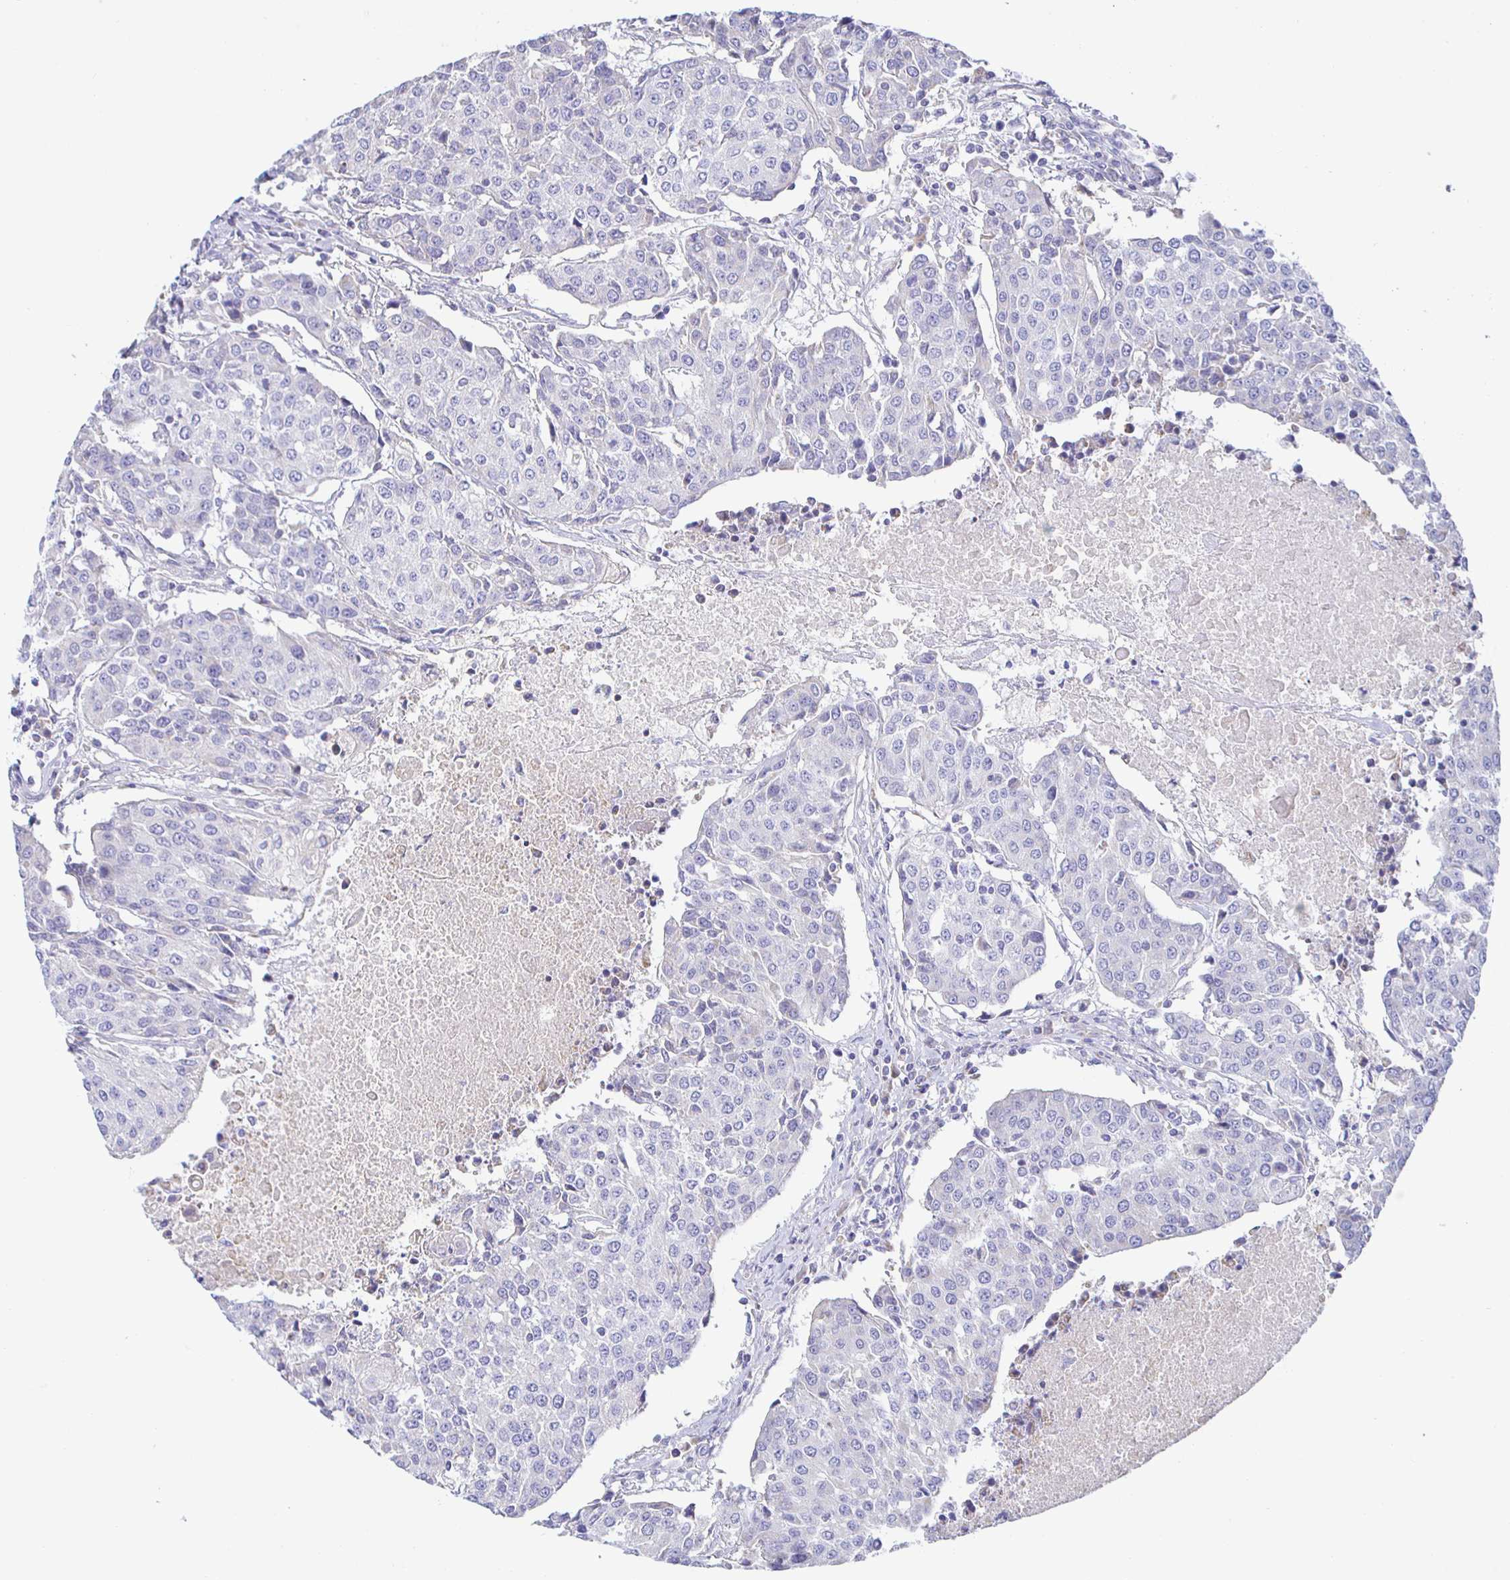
{"staining": {"intensity": "negative", "quantity": "none", "location": "none"}, "tissue": "urothelial cancer", "cell_type": "Tumor cells", "image_type": "cancer", "snomed": [{"axis": "morphology", "description": "Urothelial carcinoma, High grade"}, {"axis": "topography", "description": "Urinary bladder"}], "caption": "Immunohistochemistry (IHC) image of neoplastic tissue: human urothelial carcinoma (high-grade) stained with DAB (3,3'-diaminobenzidine) displays no significant protein expression in tumor cells.", "gene": "SYNGR4", "patient": {"sex": "female", "age": 85}}